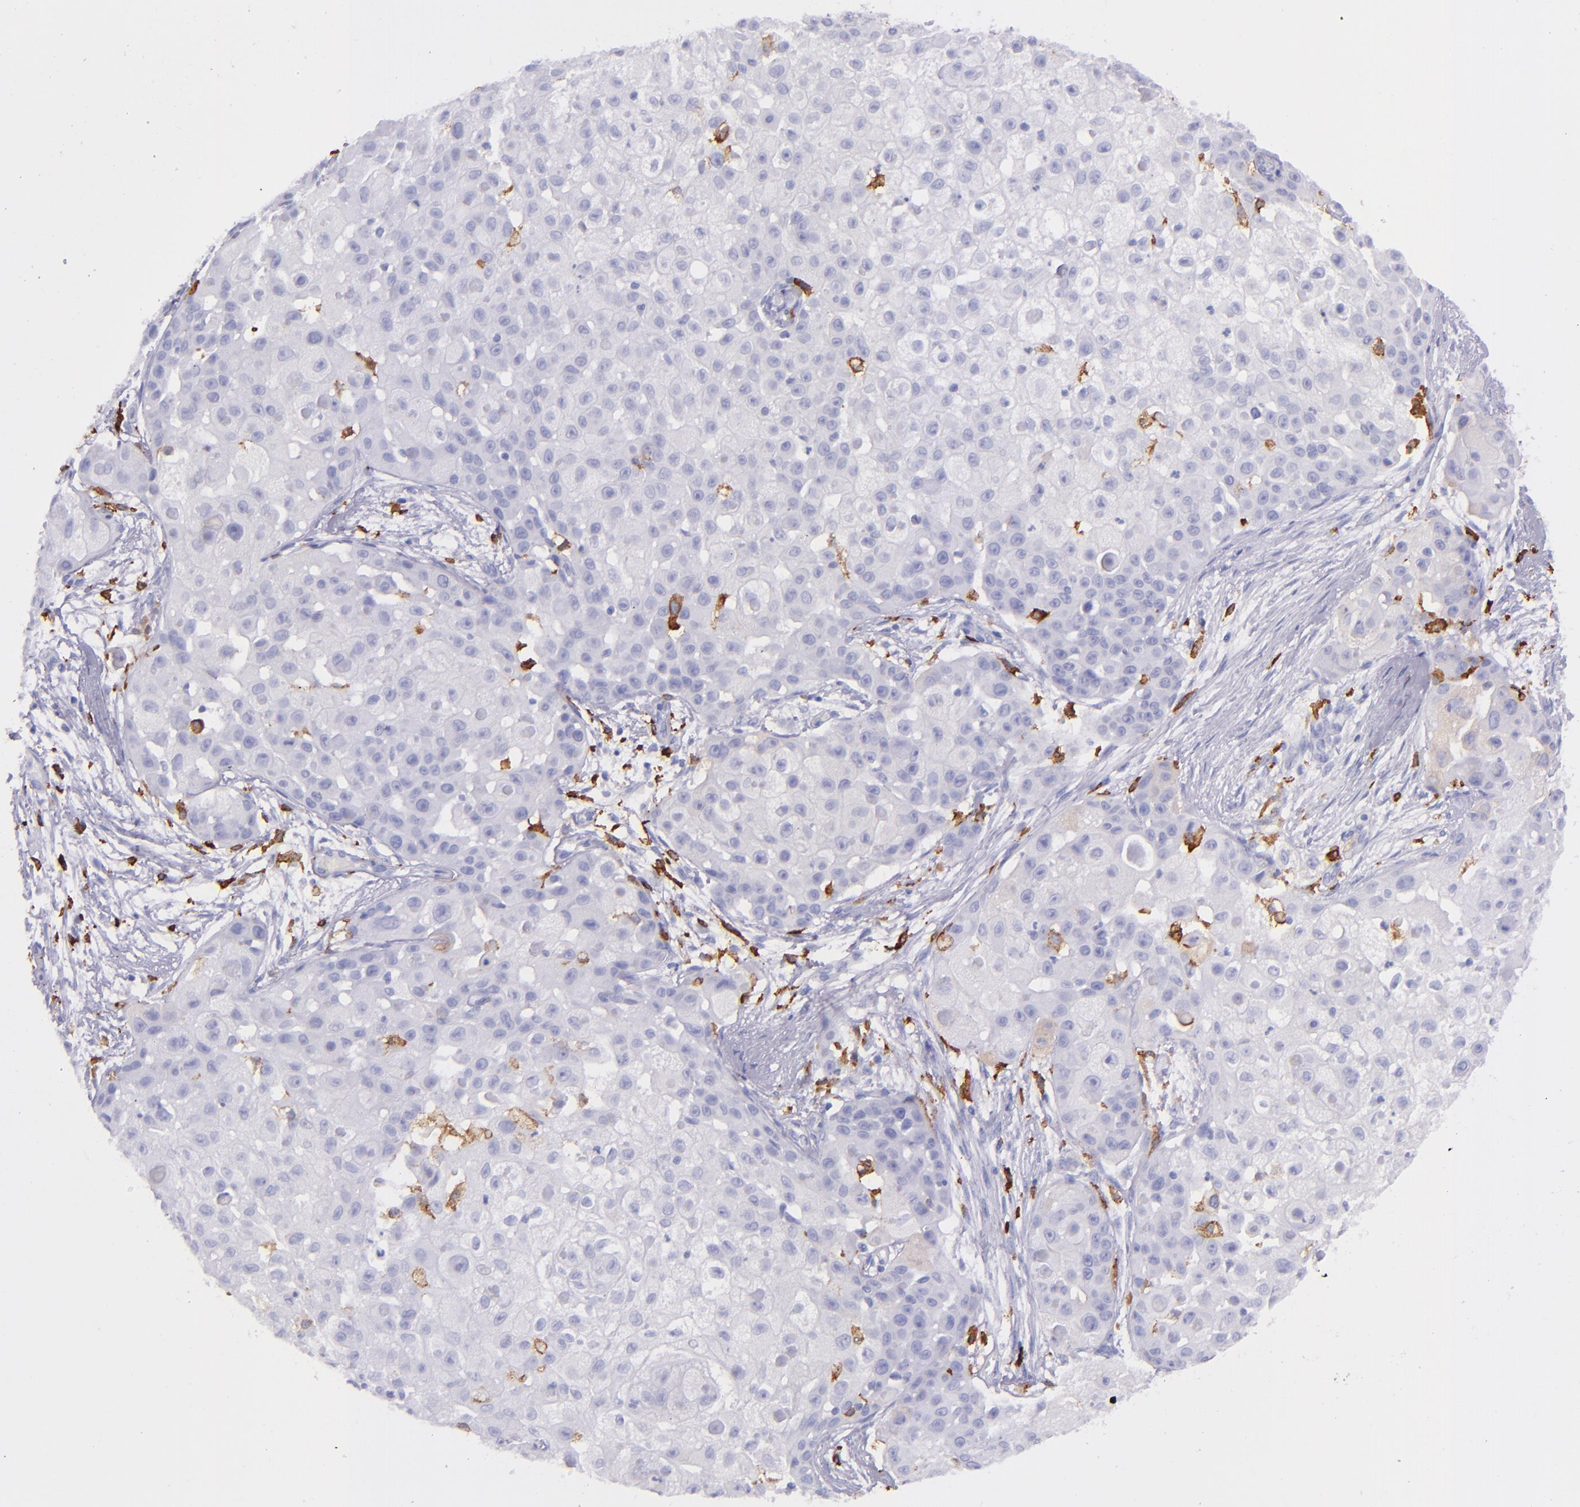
{"staining": {"intensity": "negative", "quantity": "none", "location": "none"}, "tissue": "skin cancer", "cell_type": "Tumor cells", "image_type": "cancer", "snomed": [{"axis": "morphology", "description": "Squamous cell carcinoma, NOS"}, {"axis": "topography", "description": "Skin"}], "caption": "Immunohistochemistry image of neoplastic tissue: squamous cell carcinoma (skin) stained with DAB displays no significant protein positivity in tumor cells.", "gene": "CD163", "patient": {"sex": "female", "age": 57}}